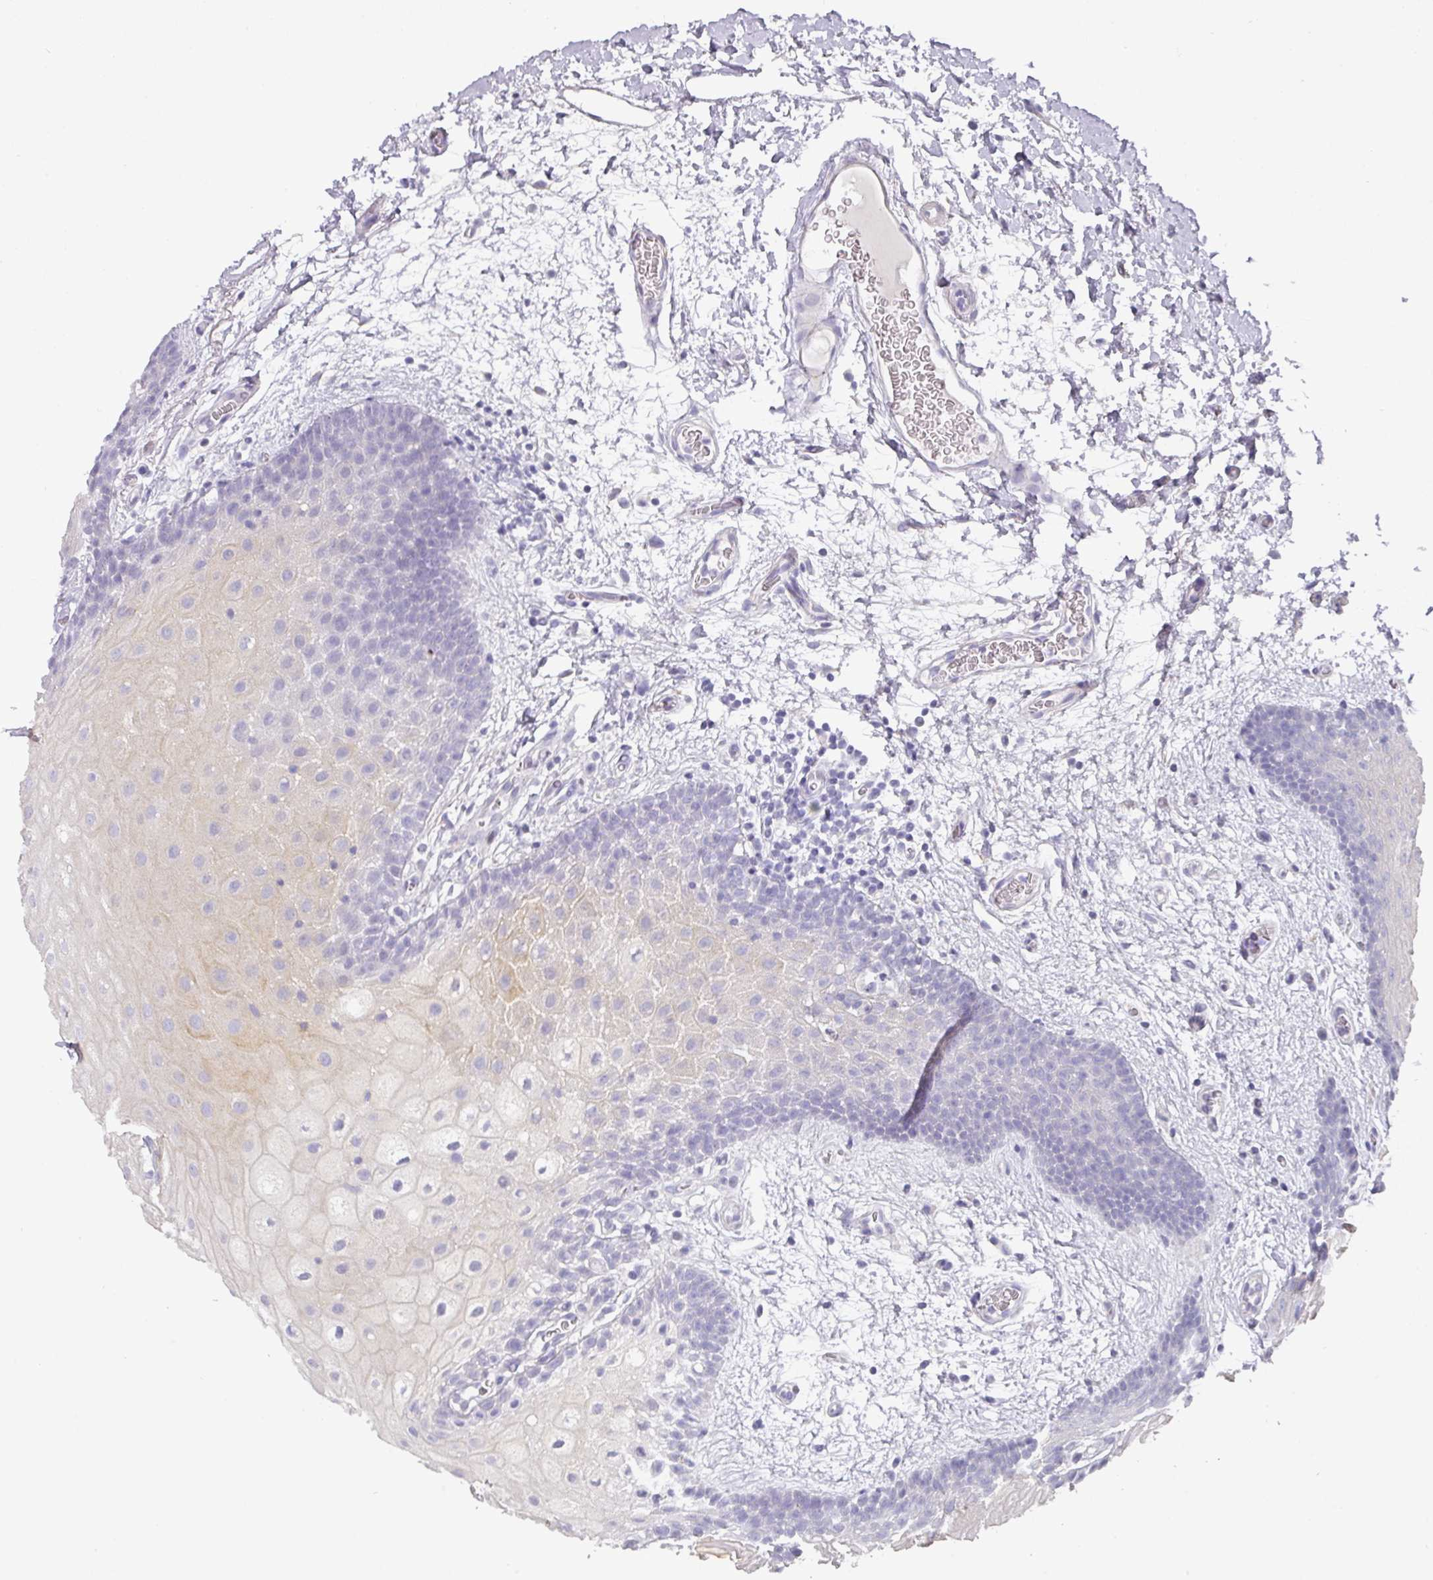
{"staining": {"intensity": "moderate", "quantity": "<25%", "location": "cytoplasmic/membranous"}, "tissue": "oral mucosa", "cell_type": "Squamous epithelial cells", "image_type": "normal", "snomed": [{"axis": "morphology", "description": "Normal tissue, NOS"}, {"axis": "morphology", "description": "Squamous cell carcinoma, NOS"}, {"axis": "topography", "description": "Oral tissue"}, {"axis": "topography", "description": "Tounge, NOS"}, {"axis": "topography", "description": "Head-Neck"}], "caption": "Protein expression analysis of benign oral mucosa exhibits moderate cytoplasmic/membranous positivity in approximately <25% of squamous epithelial cells.", "gene": "ANKRD29", "patient": {"sex": "male", "age": 76}}